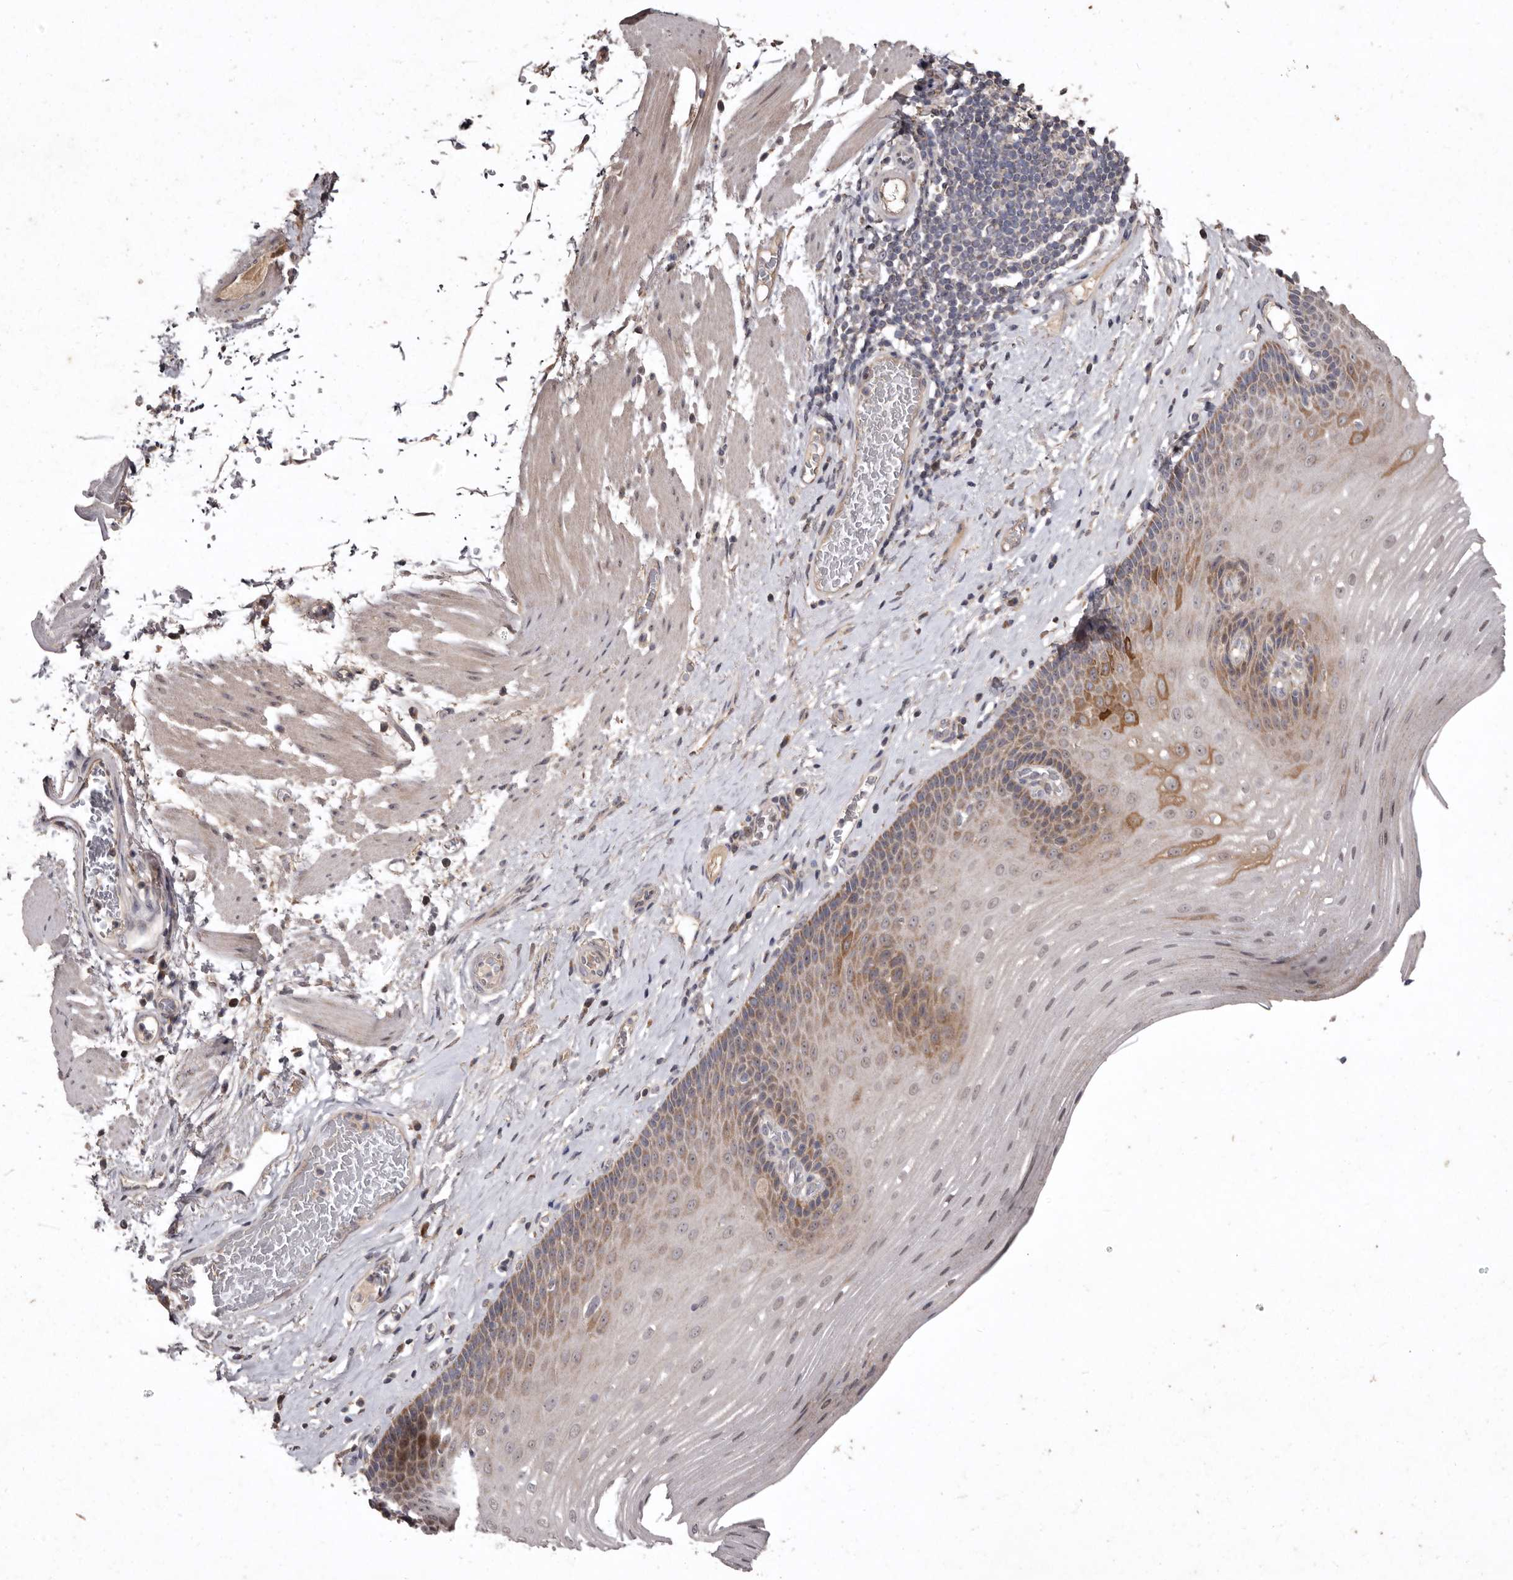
{"staining": {"intensity": "moderate", "quantity": "25%-75%", "location": "cytoplasmic/membranous"}, "tissue": "esophagus", "cell_type": "Squamous epithelial cells", "image_type": "normal", "snomed": [{"axis": "morphology", "description": "Normal tissue, NOS"}, {"axis": "topography", "description": "Esophagus"}], "caption": "The micrograph displays staining of unremarkable esophagus, revealing moderate cytoplasmic/membranous protein positivity (brown color) within squamous epithelial cells. Immunohistochemistry stains the protein of interest in brown and the nuclei are stained blue.", "gene": "FLAD1", "patient": {"sex": "male", "age": 62}}